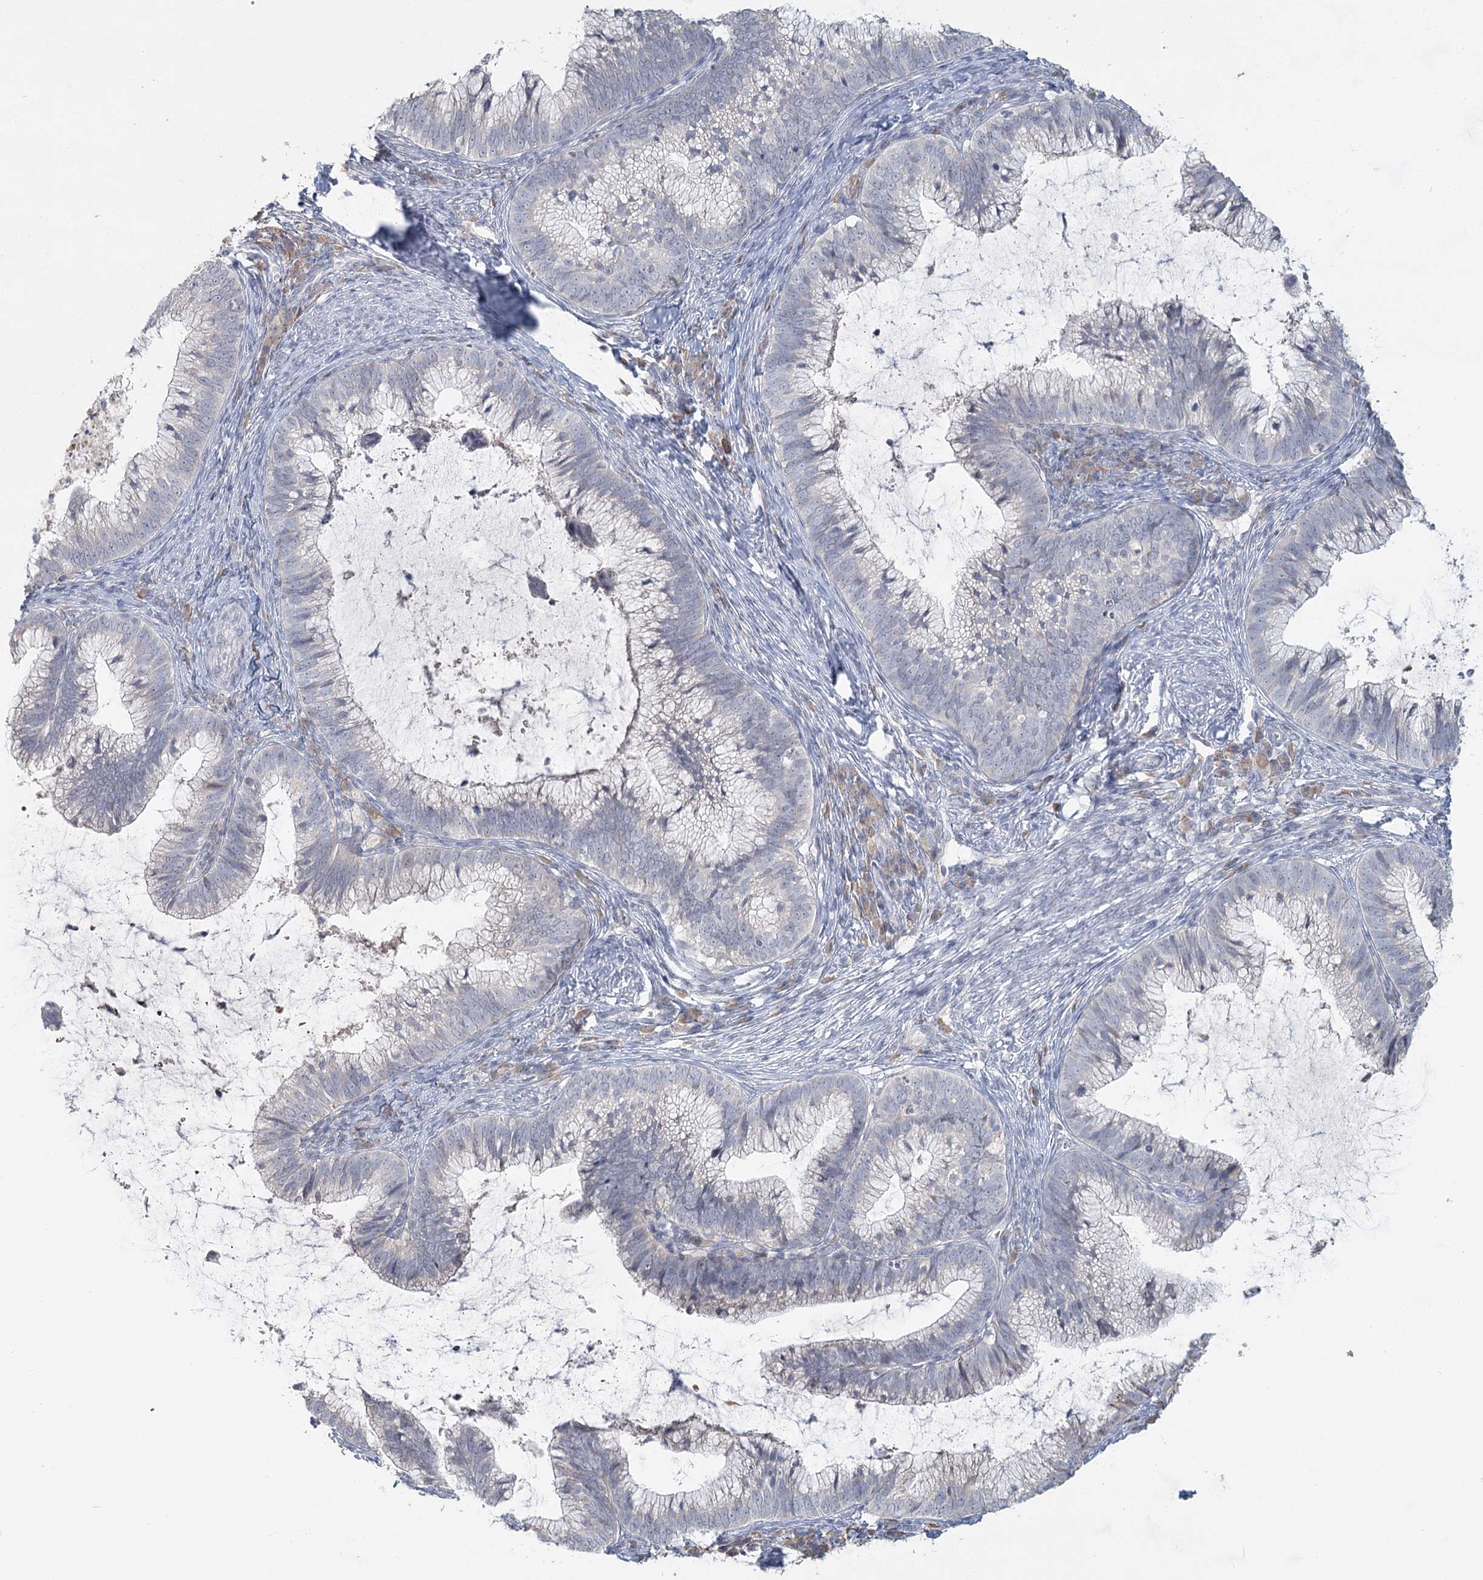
{"staining": {"intensity": "negative", "quantity": "none", "location": "none"}, "tissue": "cervical cancer", "cell_type": "Tumor cells", "image_type": "cancer", "snomed": [{"axis": "morphology", "description": "Adenocarcinoma, NOS"}, {"axis": "topography", "description": "Cervix"}], "caption": "This histopathology image is of cervical cancer (adenocarcinoma) stained with IHC to label a protein in brown with the nuclei are counter-stained blue. There is no positivity in tumor cells.", "gene": "SLC9A3", "patient": {"sex": "female", "age": 36}}